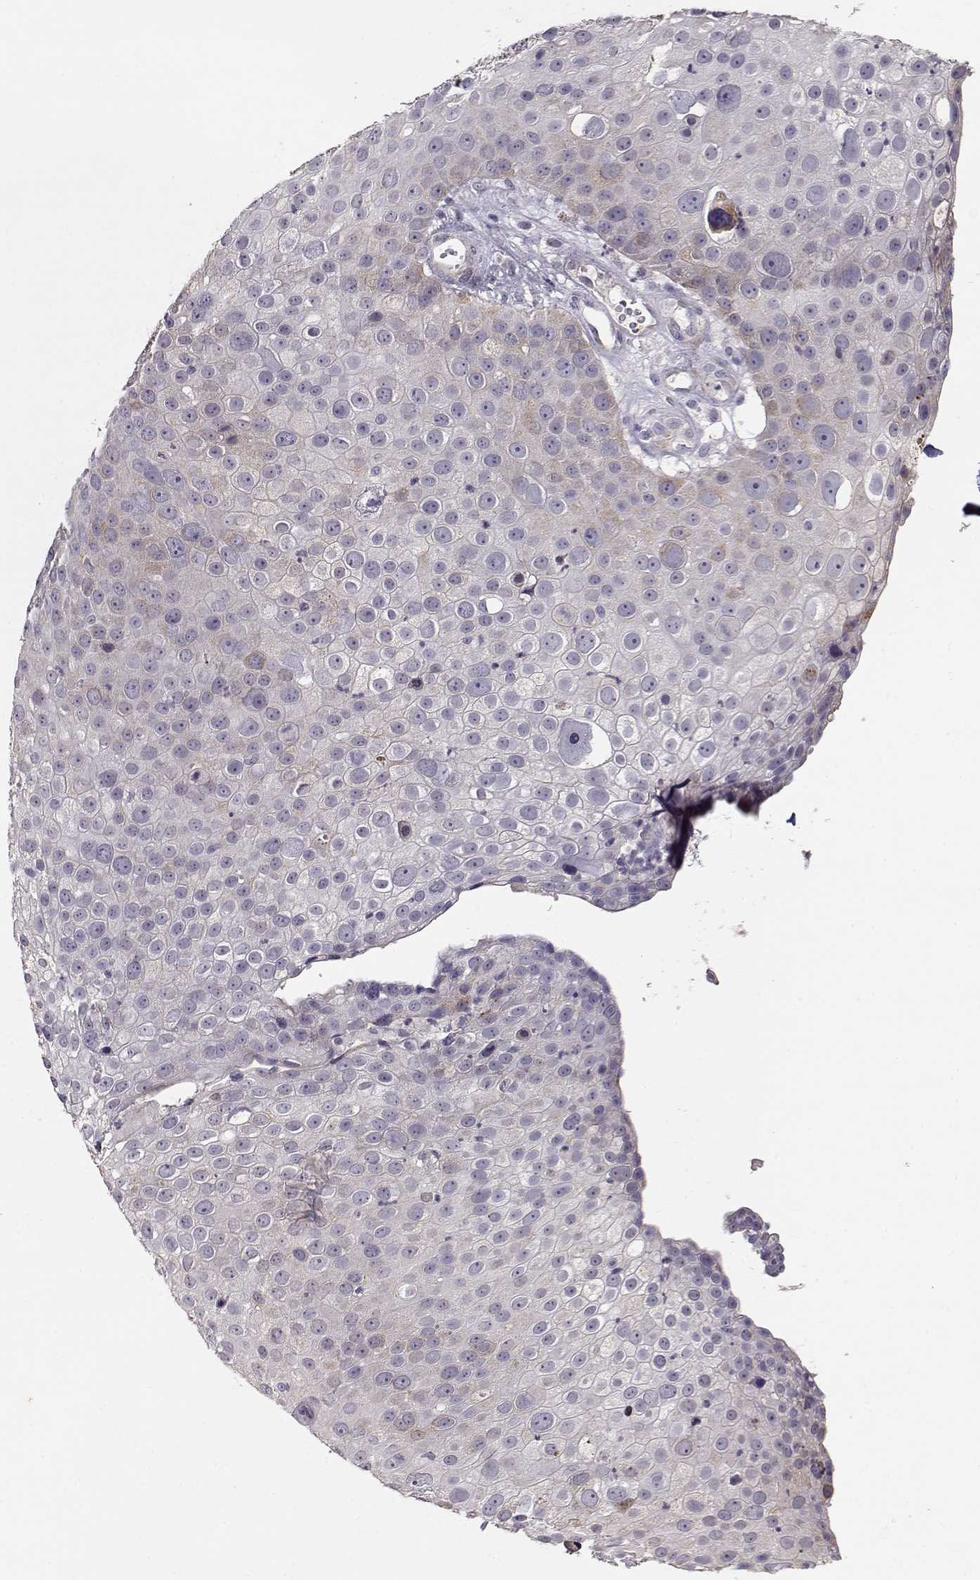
{"staining": {"intensity": "weak", "quantity": "<25%", "location": "cytoplasmic/membranous"}, "tissue": "skin cancer", "cell_type": "Tumor cells", "image_type": "cancer", "snomed": [{"axis": "morphology", "description": "Squamous cell carcinoma, NOS"}, {"axis": "topography", "description": "Skin"}], "caption": "This is an IHC photomicrograph of squamous cell carcinoma (skin). There is no positivity in tumor cells.", "gene": "LAMA5", "patient": {"sex": "male", "age": 71}}